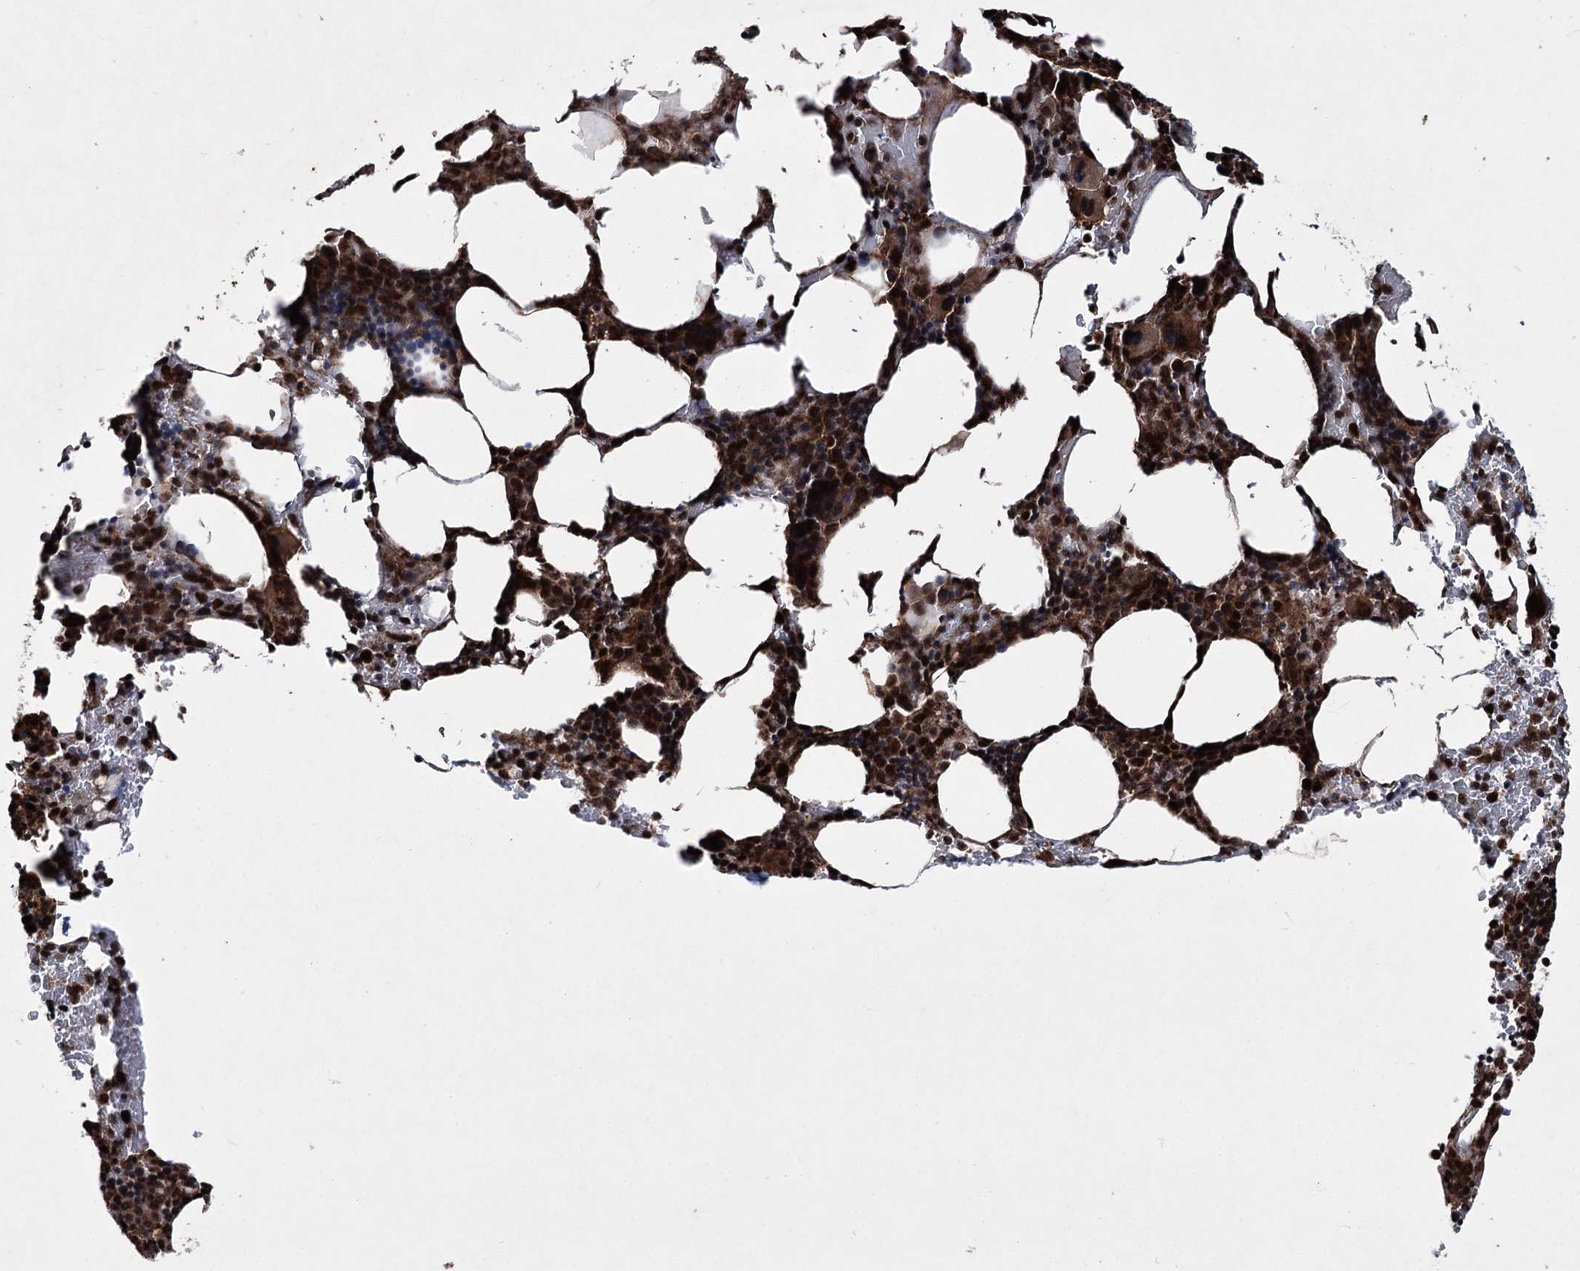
{"staining": {"intensity": "strong", "quantity": ">75%", "location": "cytoplasmic/membranous,nuclear"}, "tissue": "bone marrow", "cell_type": "Hematopoietic cells", "image_type": "normal", "snomed": [{"axis": "morphology", "description": "Normal tissue, NOS"}, {"axis": "topography", "description": "Bone marrow"}], "caption": "Bone marrow stained for a protein (brown) exhibits strong cytoplasmic/membranous,nuclear positive positivity in about >75% of hematopoietic cells.", "gene": "SERINC5", "patient": {"sex": "male", "age": 62}}